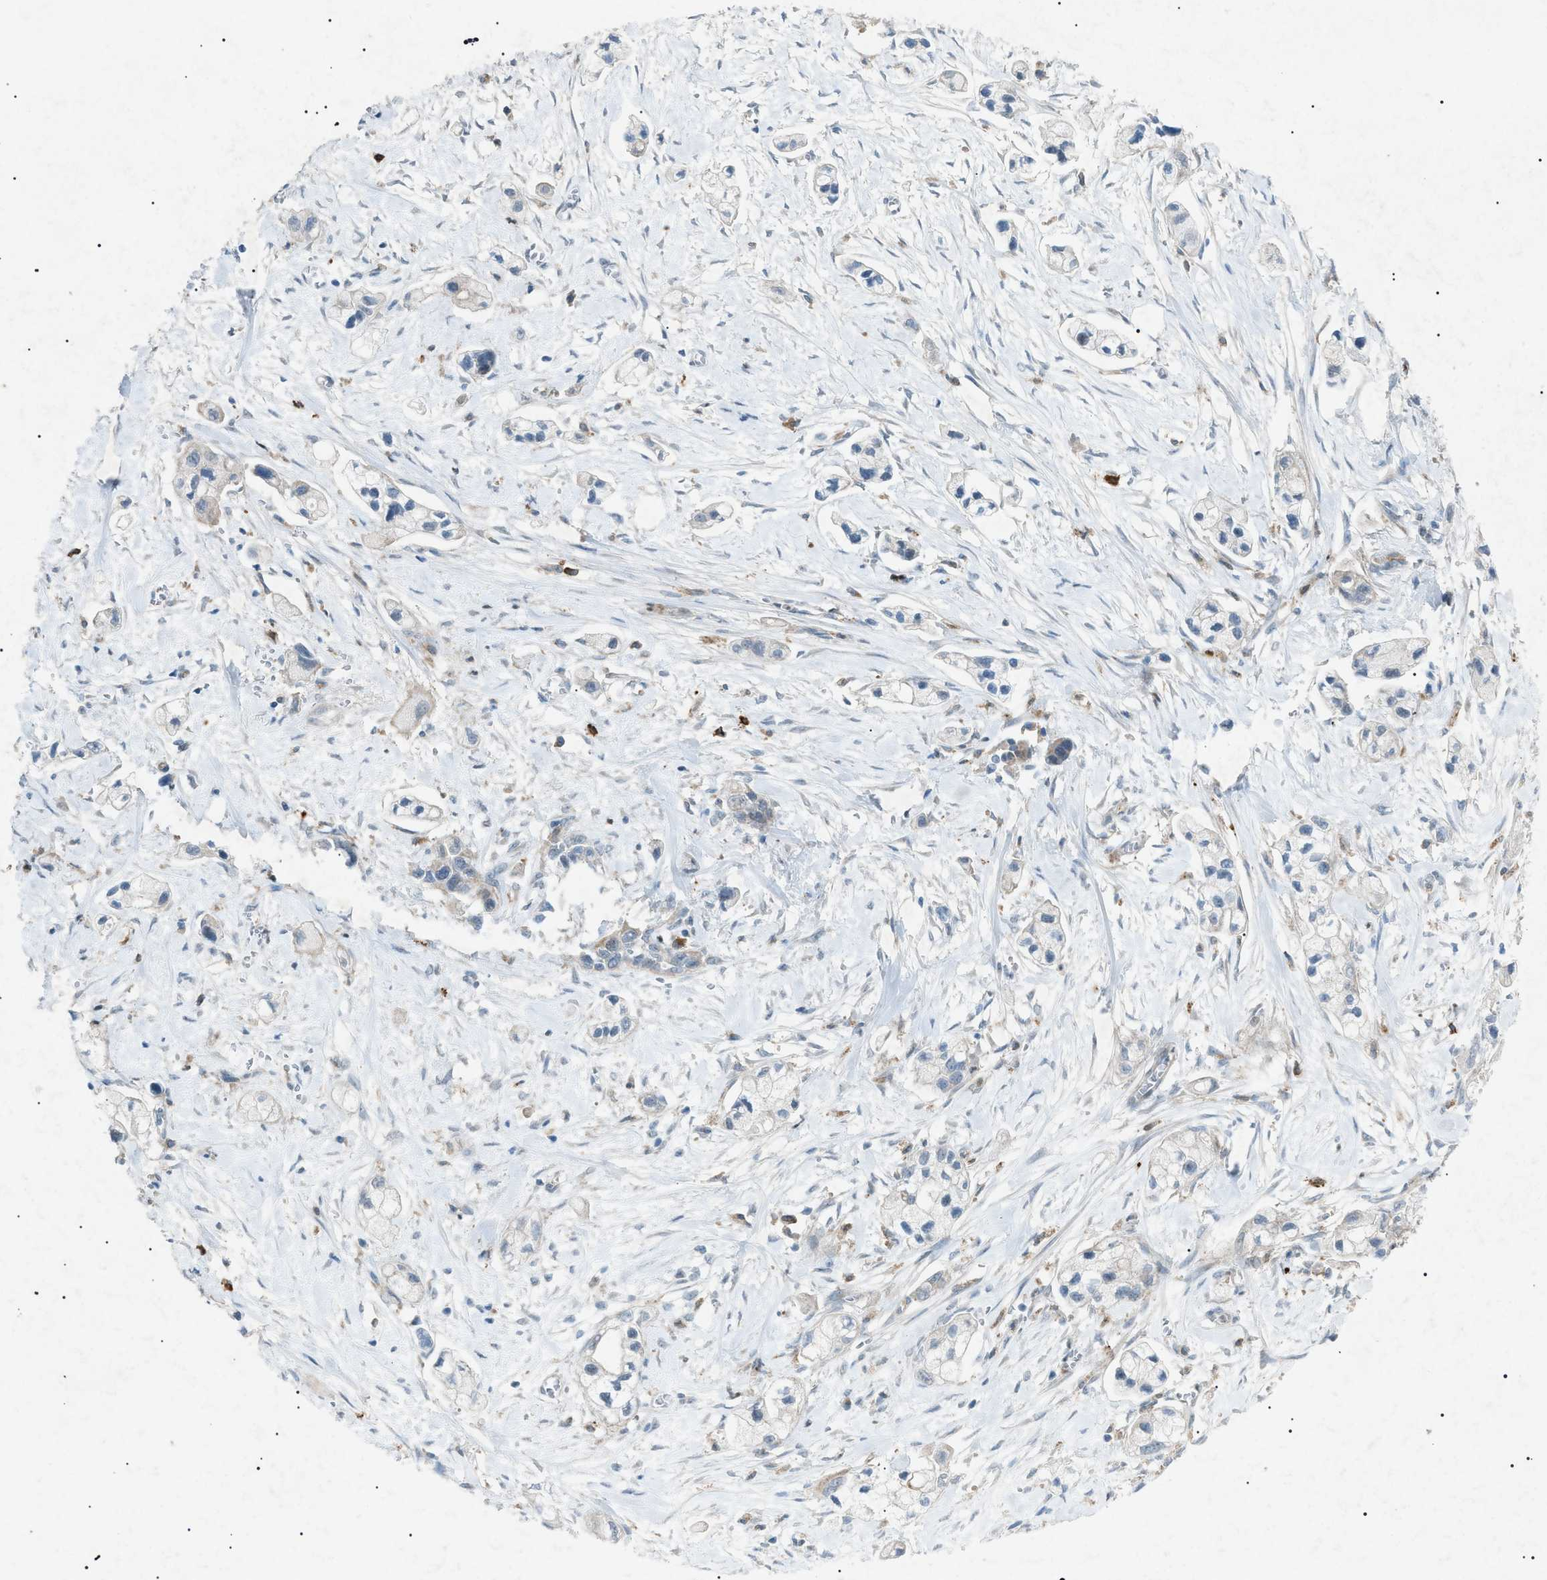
{"staining": {"intensity": "negative", "quantity": "none", "location": "none"}, "tissue": "pancreatic cancer", "cell_type": "Tumor cells", "image_type": "cancer", "snomed": [{"axis": "morphology", "description": "Adenocarcinoma, NOS"}, {"axis": "topography", "description": "Pancreas"}], "caption": "High power microscopy photomicrograph of an IHC micrograph of pancreatic adenocarcinoma, revealing no significant positivity in tumor cells.", "gene": "BTK", "patient": {"sex": "male", "age": 74}}